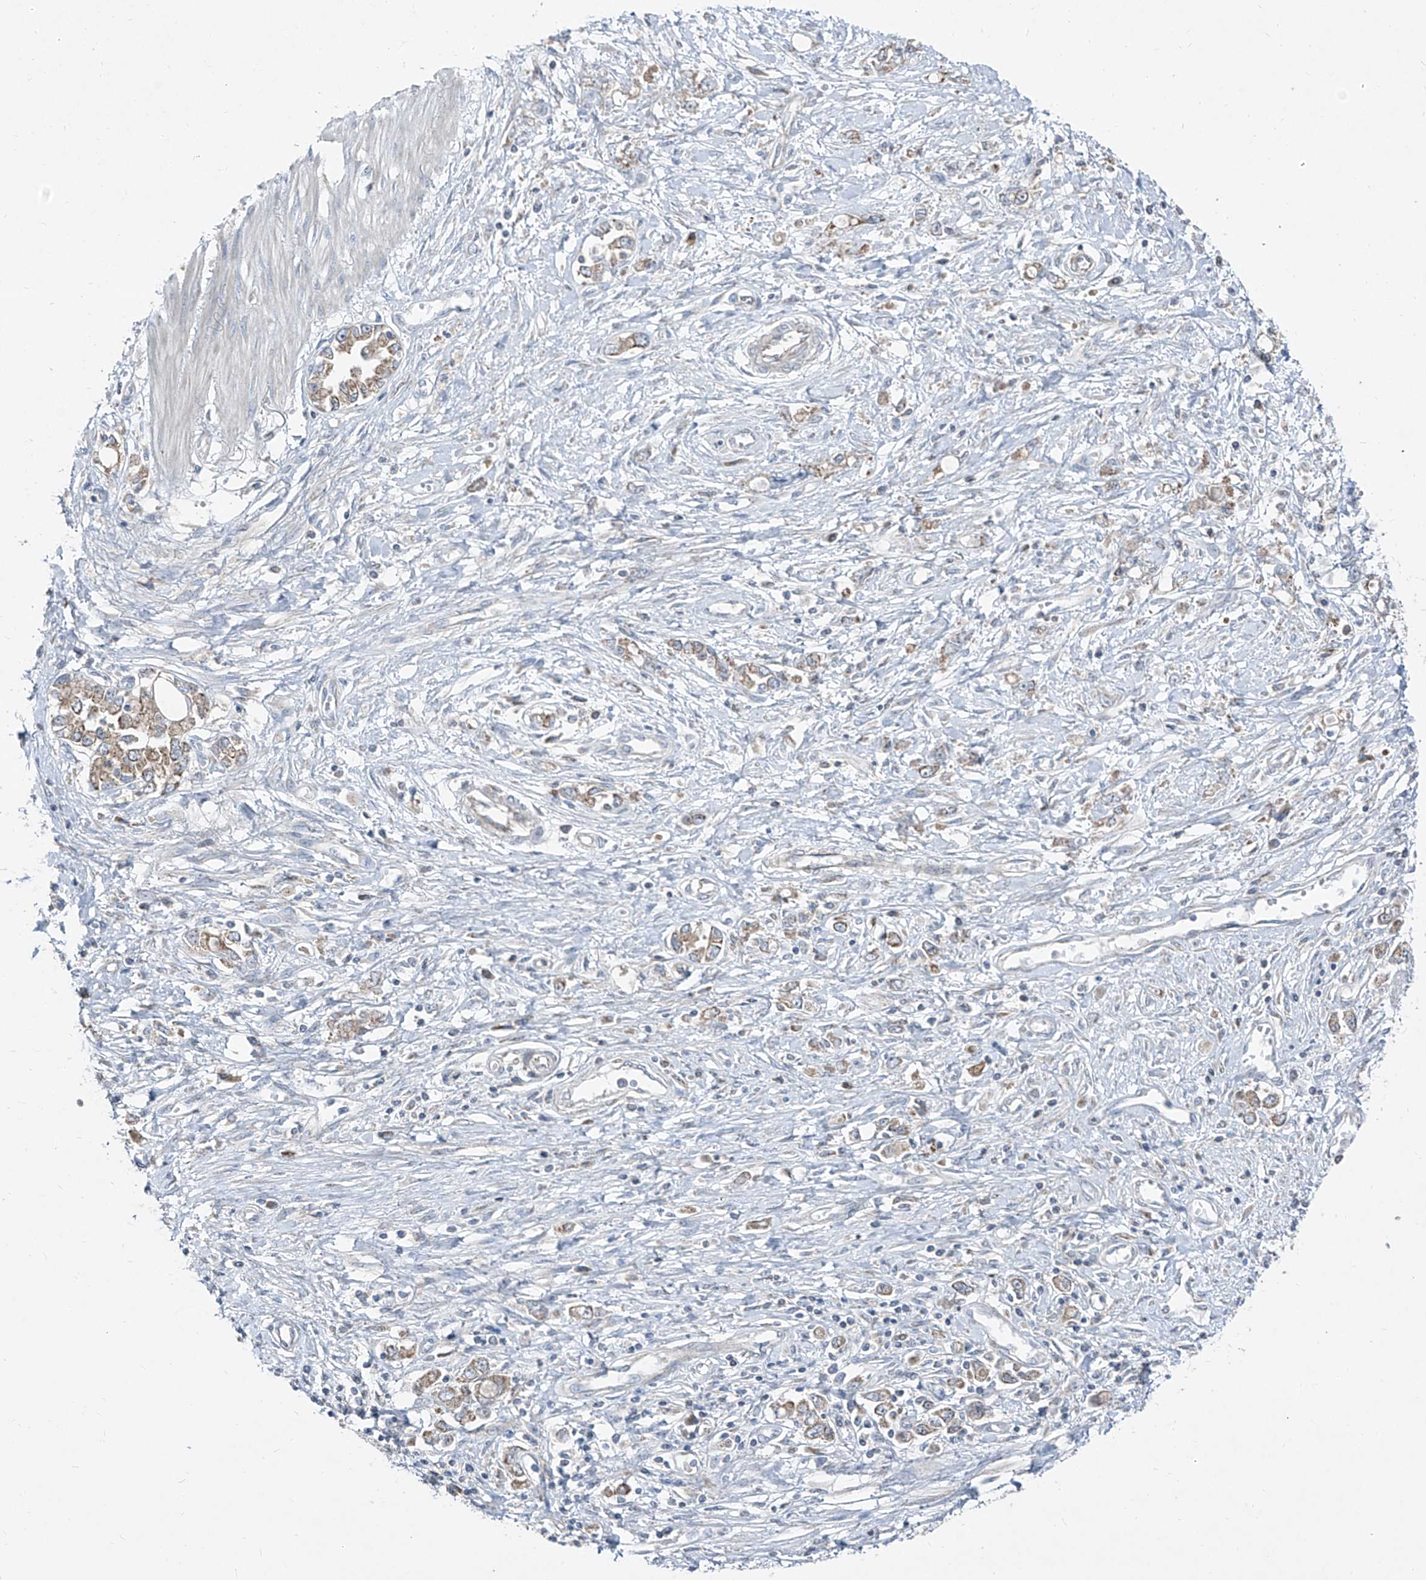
{"staining": {"intensity": "moderate", "quantity": ">75%", "location": "cytoplasmic/membranous"}, "tissue": "stomach cancer", "cell_type": "Tumor cells", "image_type": "cancer", "snomed": [{"axis": "morphology", "description": "Adenocarcinoma, NOS"}, {"axis": "topography", "description": "Stomach"}], "caption": "Protein expression by immunohistochemistry shows moderate cytoplasmic/membranous expression in about >75% of tumor cells in stomach cancer. (IHC, brightfield microscopy, high magnification).", "gene": "ABCD3", "patient": {"sex": "female", "age": 76}}